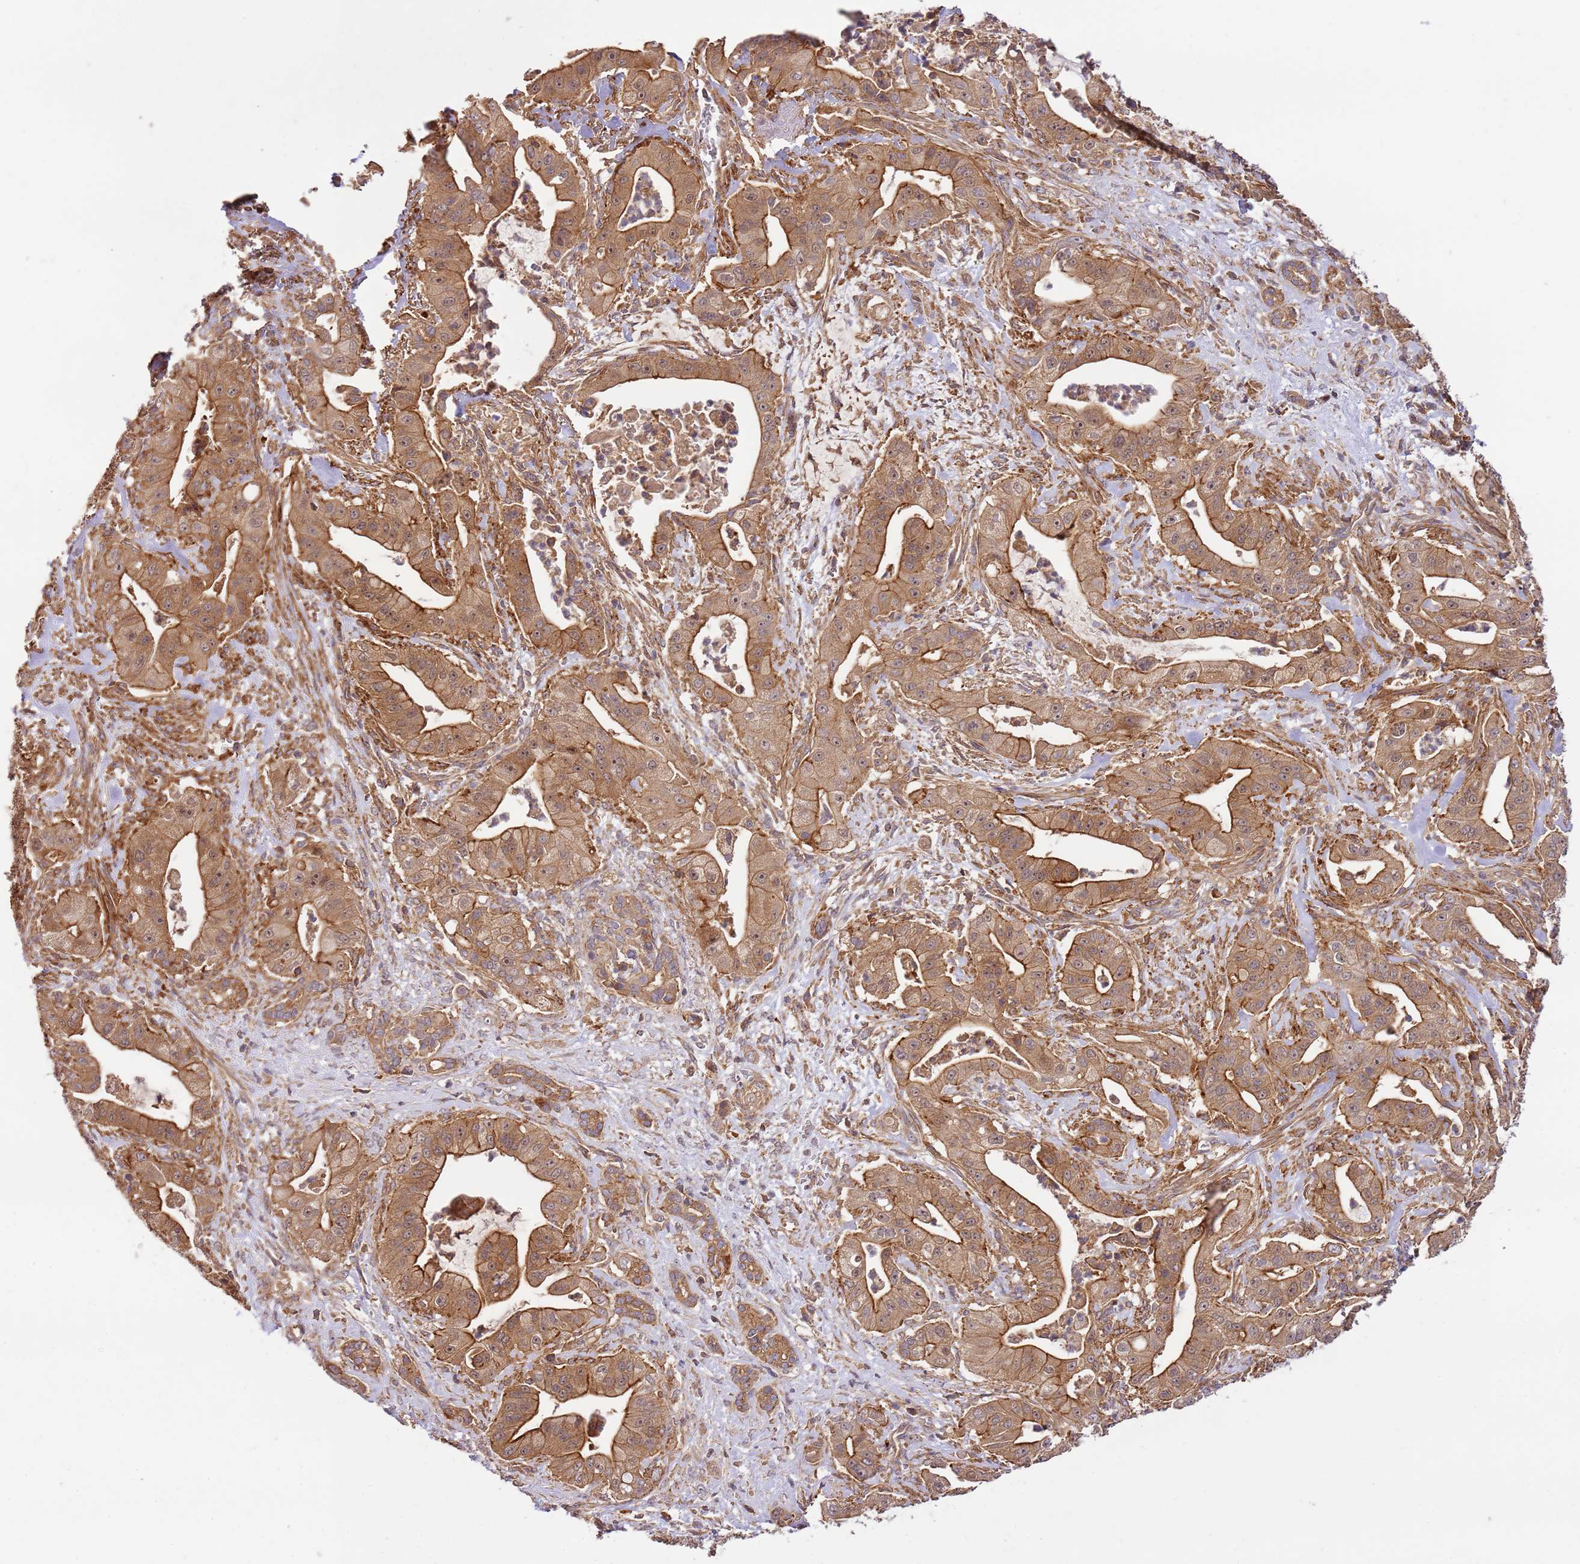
{"staining": {"intensity": "moderate", "quantity": ">75%", "location": "cytoplasmic/membranous"}, "tissue": "pancreatic cancer", "cell_type": "Tumor cells", "image_type": "cancer", "snomed": [{"axis": "morphology", "description": "Adenocarcinoma, NOS"}, {"axis": "topography", "description": "Pancreas"}], "caption": "This histopathology image reveals immunohistochemistry staining of pancreatic adenocarcinoma, with medium moderate cytoplasmic/membranous positivity in approximately >75% of tumor cells.", "gene": "GAREM1", "patient": {"sex": "male", "age": 57}}